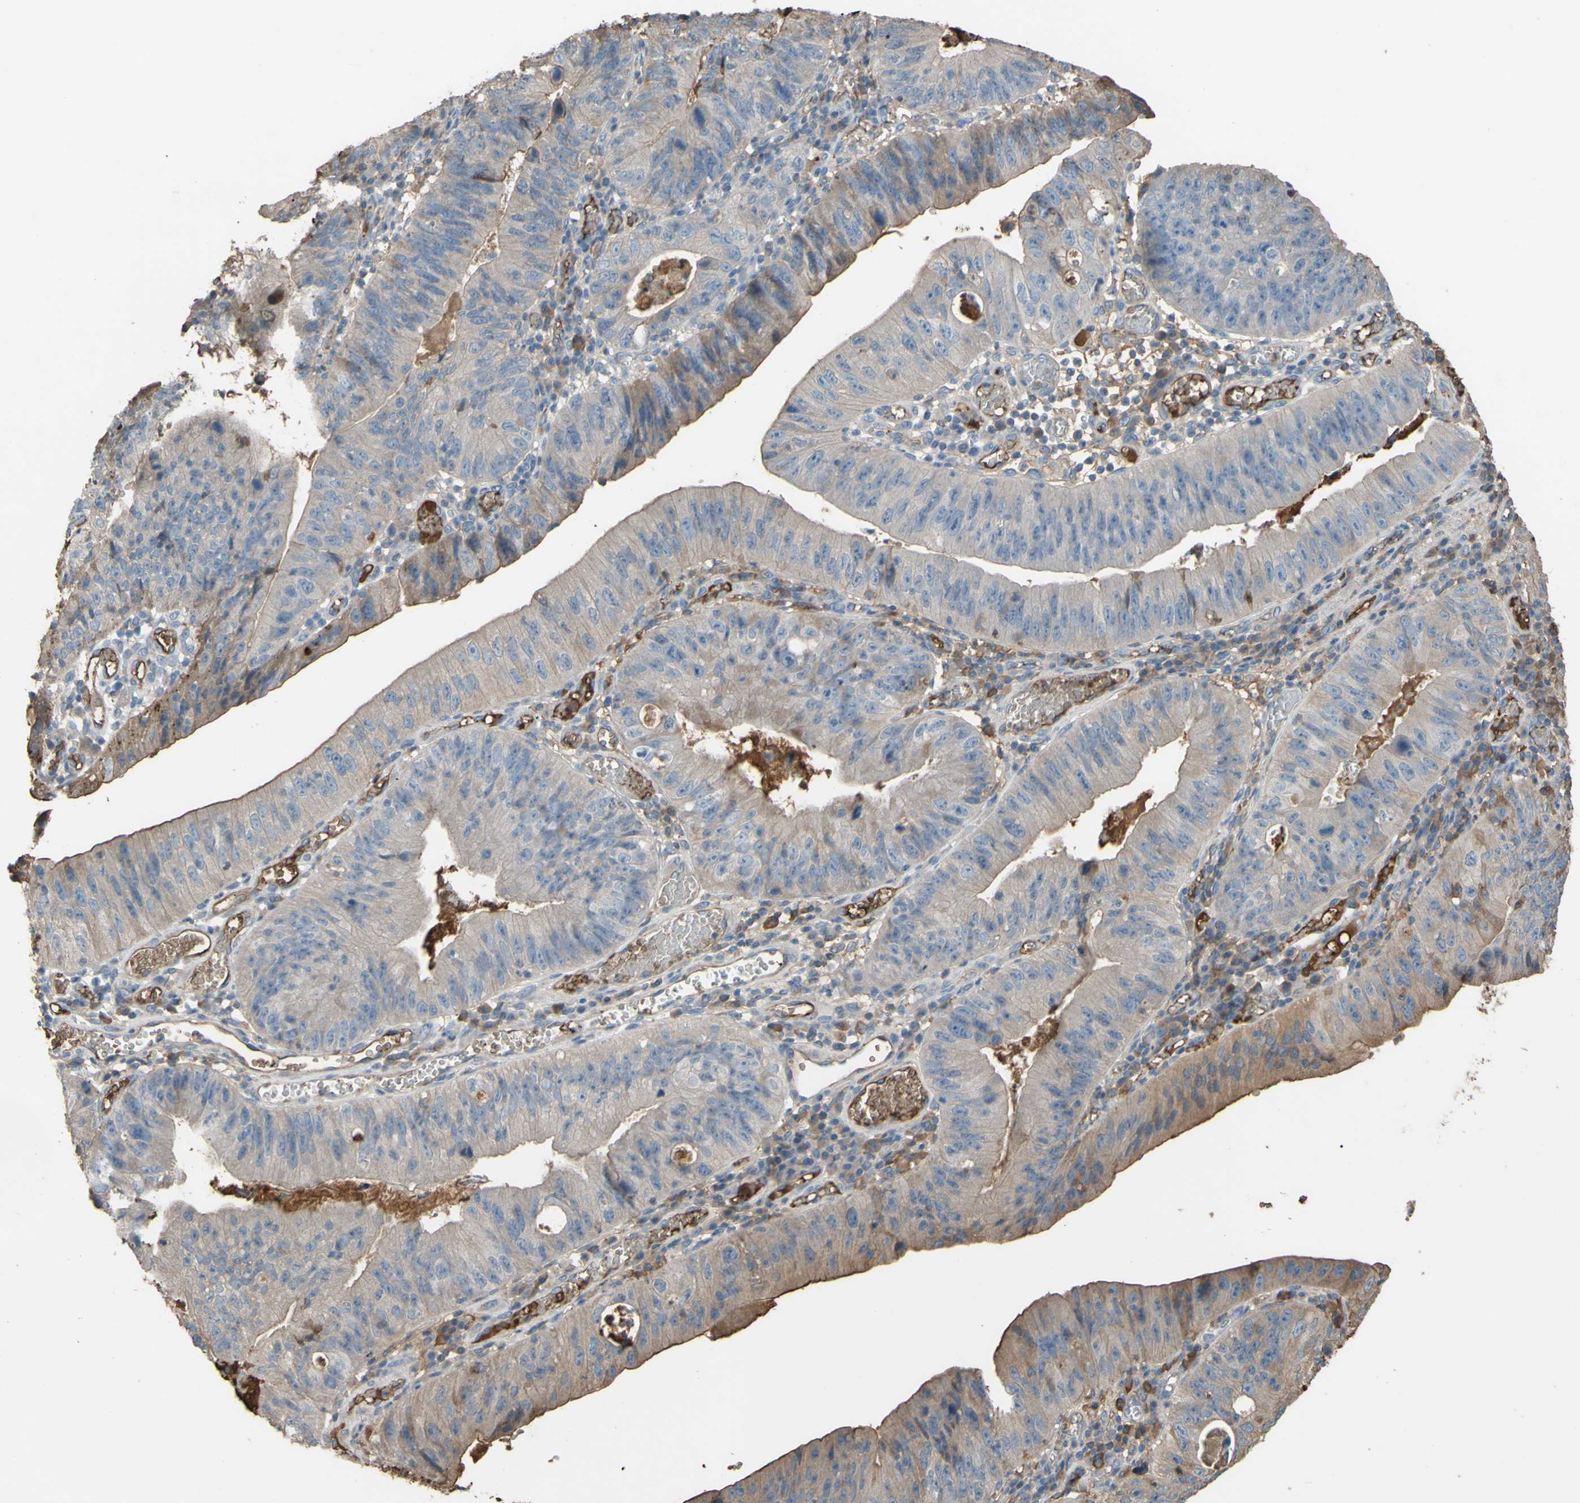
{"staining": {"intensity": "weak", "quantity": ">75%", "location": "cytoplasmic/membranous"}, "tissue": "stomach cancer", "cell_type": "Tumor cells", "image_type": "cancer", "snomed": [{"axis": "morphology", "description": "Adenocarcinoma, NOS"}, {"axis": "topography", "description": "Stomach"}], "caption": "Immunohistochemical staining of stomach cancer (adenocarcinoma) reveals low levels of weak cytoplasmic/membranous positivity in about >75% of tumor cells. The staining was performed using DAB (3,3'-diaminobenzidine) to visualize the protein expression in brown, while the nuclei were stained in blue with hematoxylin (Magnification: 20x).", "gene": "PTGDS", "patient": {"sex": "male", "age": 59}}